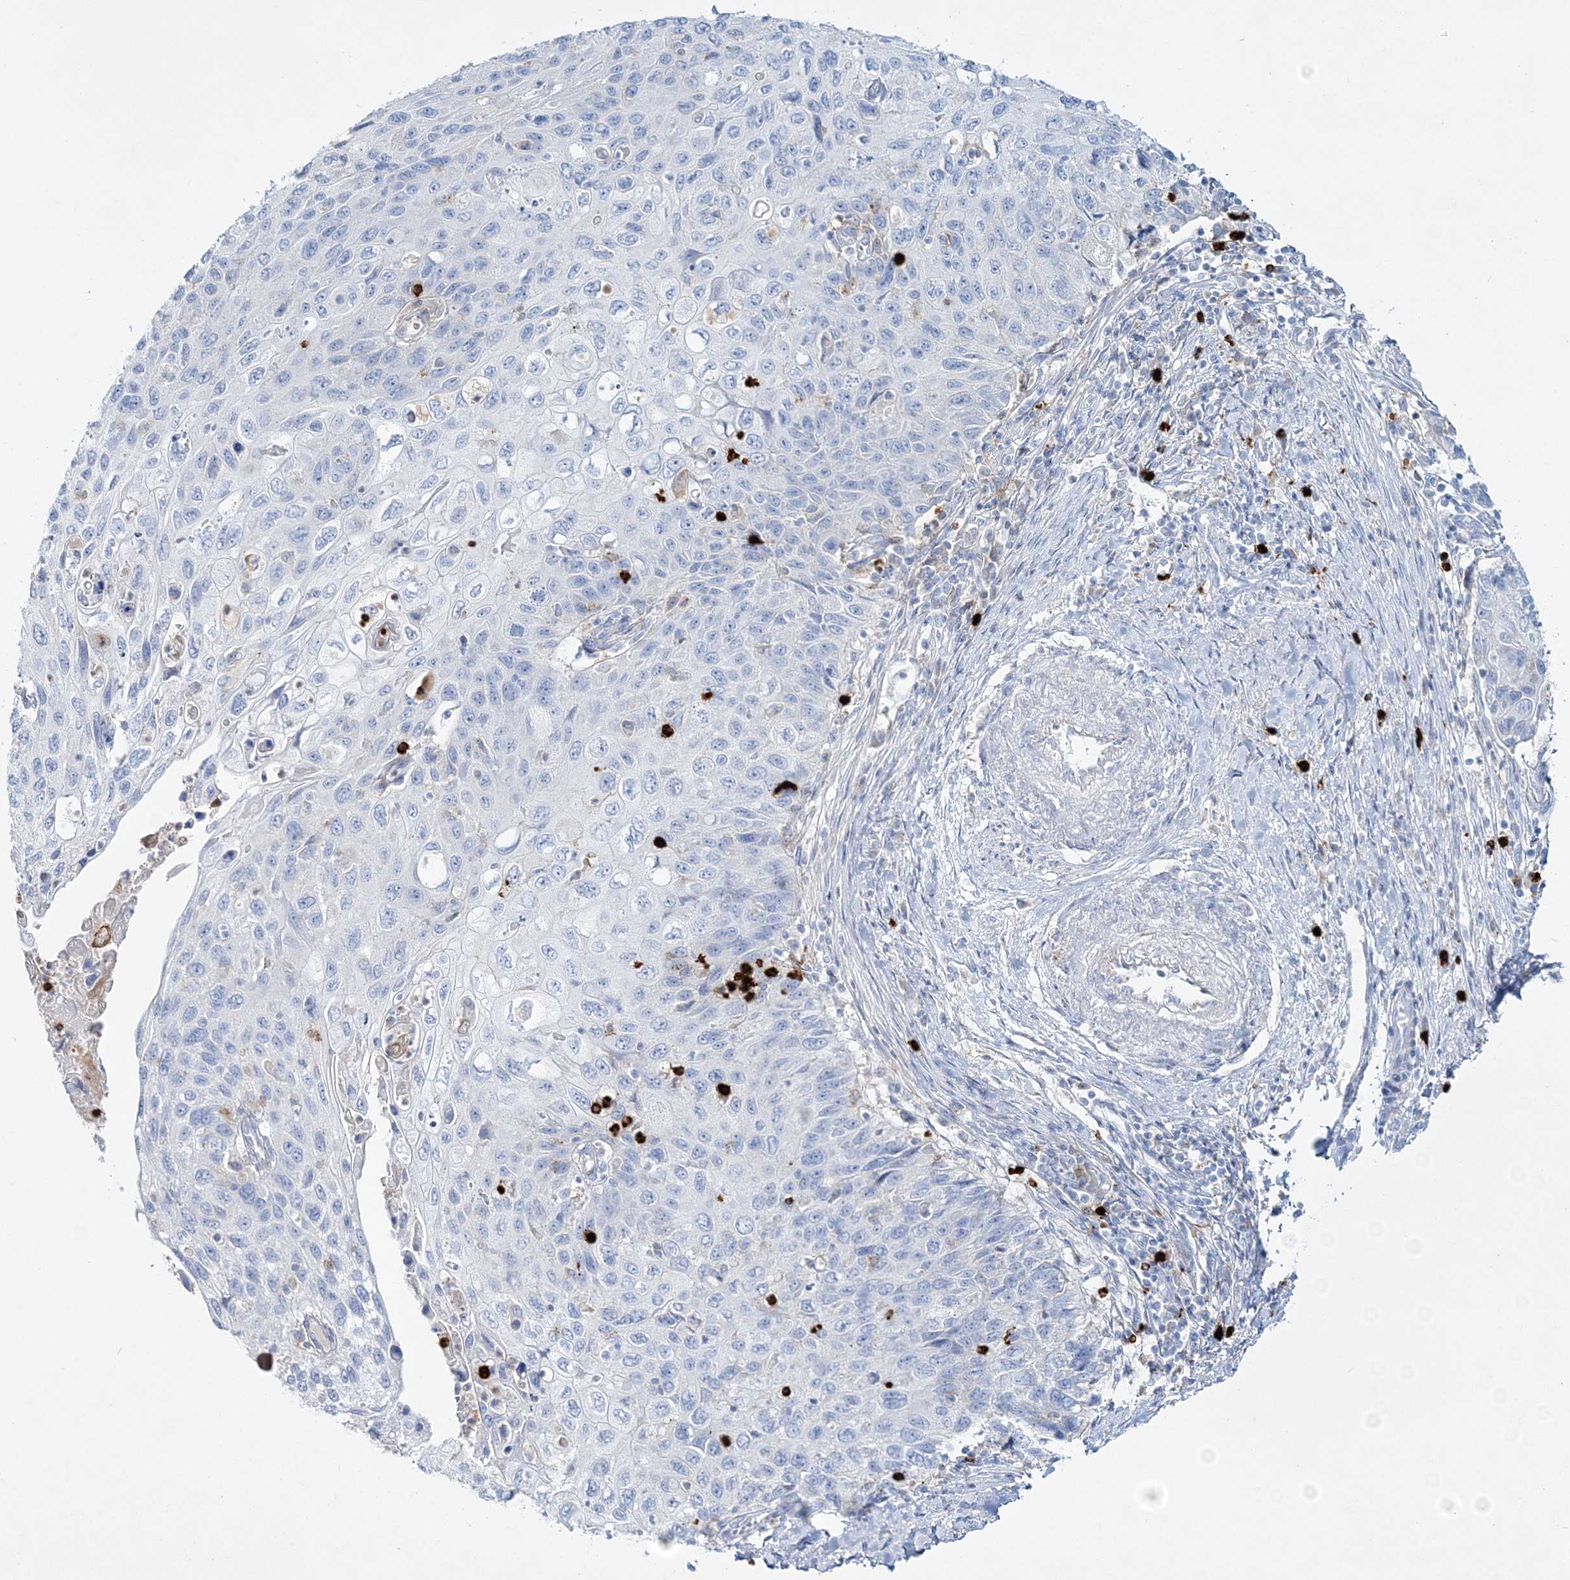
{"staining": {"intensity": "negative", "quantity": "none", "location": "none"}, "tissue": "cervical cancer", "cell_type": "Tumor cells", "image_type": "cancer", "snomed": [{"axis": "morphology", "description": "Squamous cell carcinoma, NOS"}, {"axis": "topography", "description": "Cervix"}], "caption": "High power microscopy histopathology image of an immunohistochemistry (IHC) image of cervical squamous cell carcinoma, revealing no significant positivity in tumor cells.", "gene": "WDSUB1", "patient": {"sex": "female", "age": 70}}